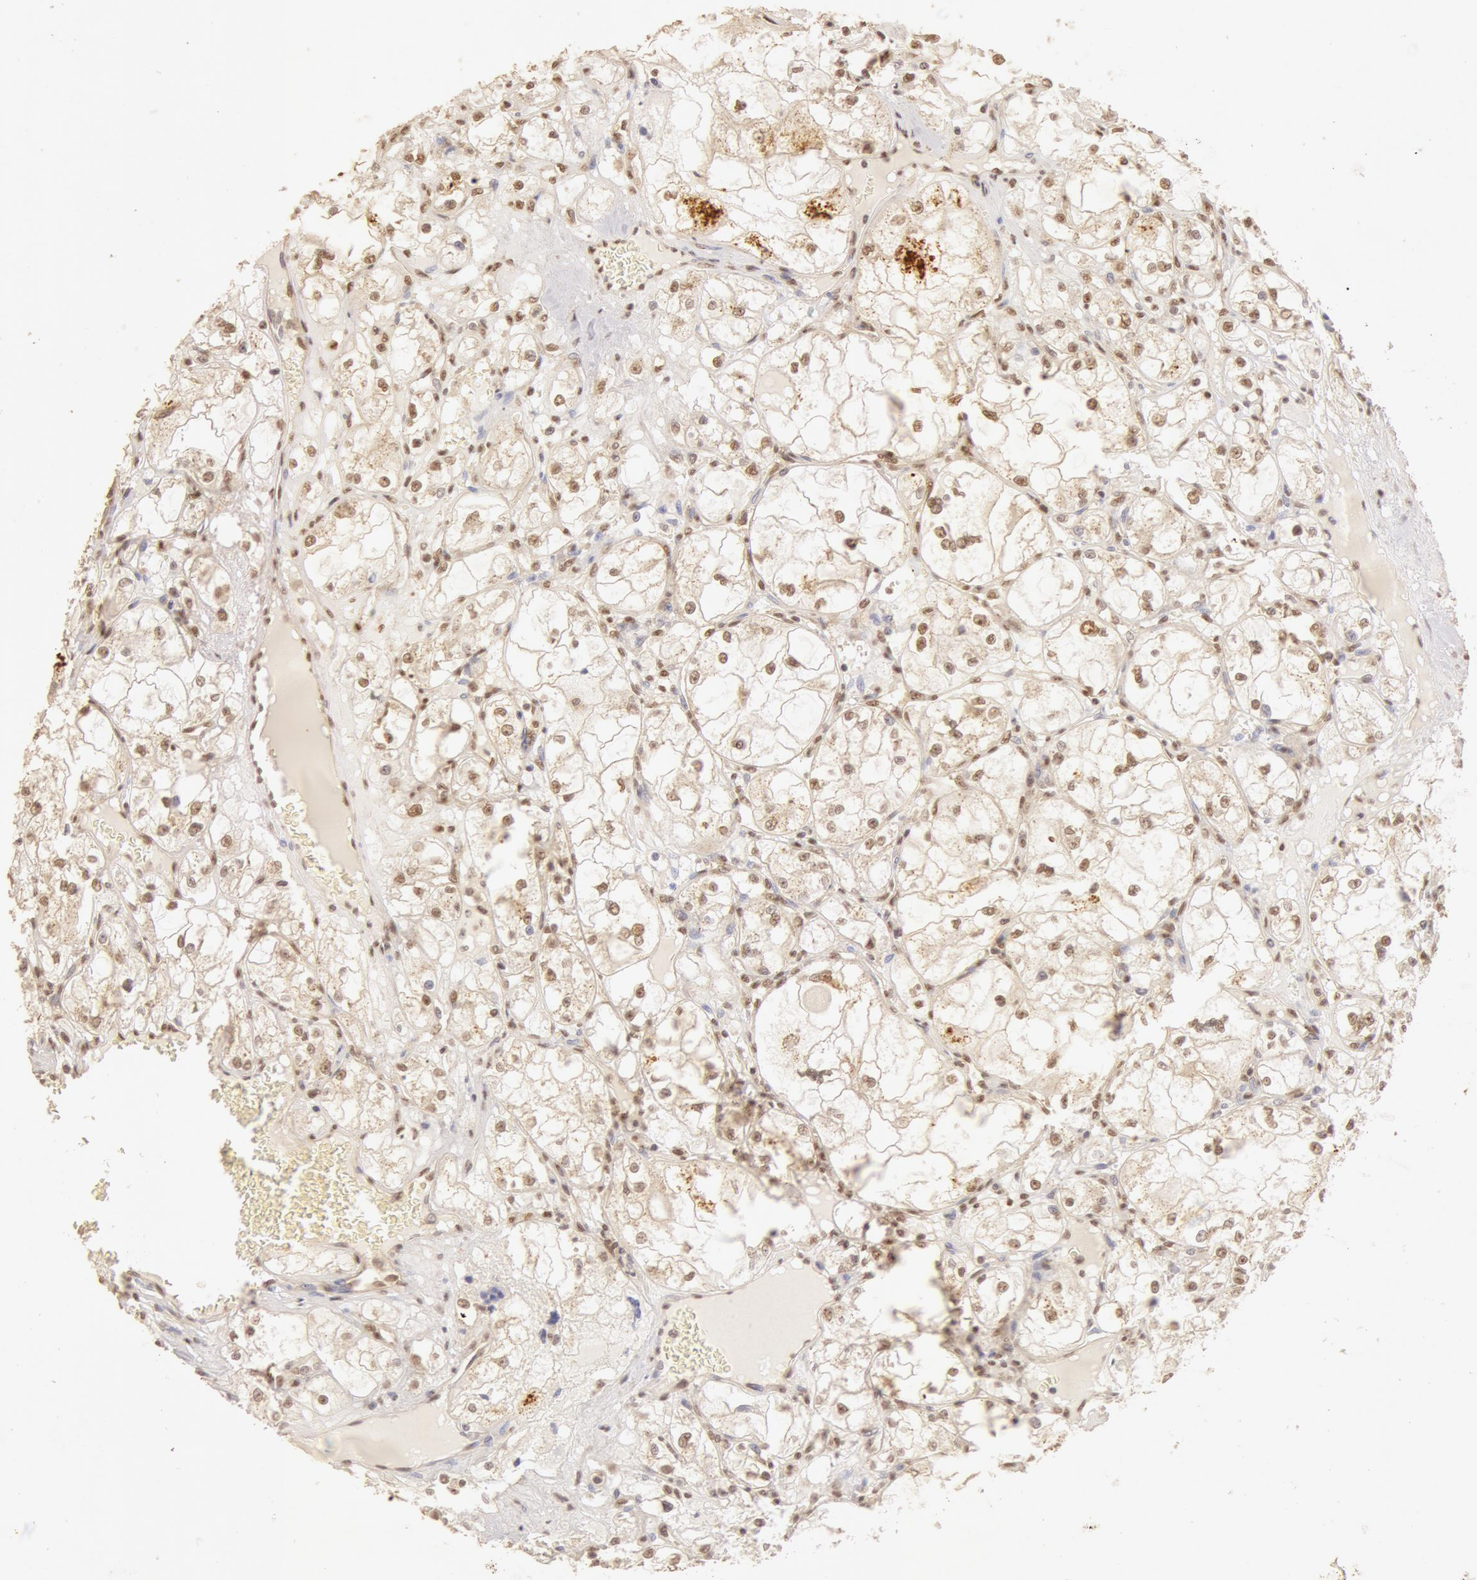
{"staining": {"intensity": "moderate", "quantity": ">75%", "location": "cytoplasmic/membranous,nuclear"}, "tissue": "renal cancer", "cell_type": "Tumor cells", "image_type": "cancer", "snomed": [{"axis": "morphology", "description": "Adenocarcinoma, NOS"}, {"axis": "topography", "description": "Kidney"}], "caption": "Protein staining demonstrates moderate cytoplasmic/membranous and nuclear staining in approximately >75% of tumor cells in renal adenocarcinoma.", "gene": "SNRNP70", "patient": {"sex": "male", "age": 61}}